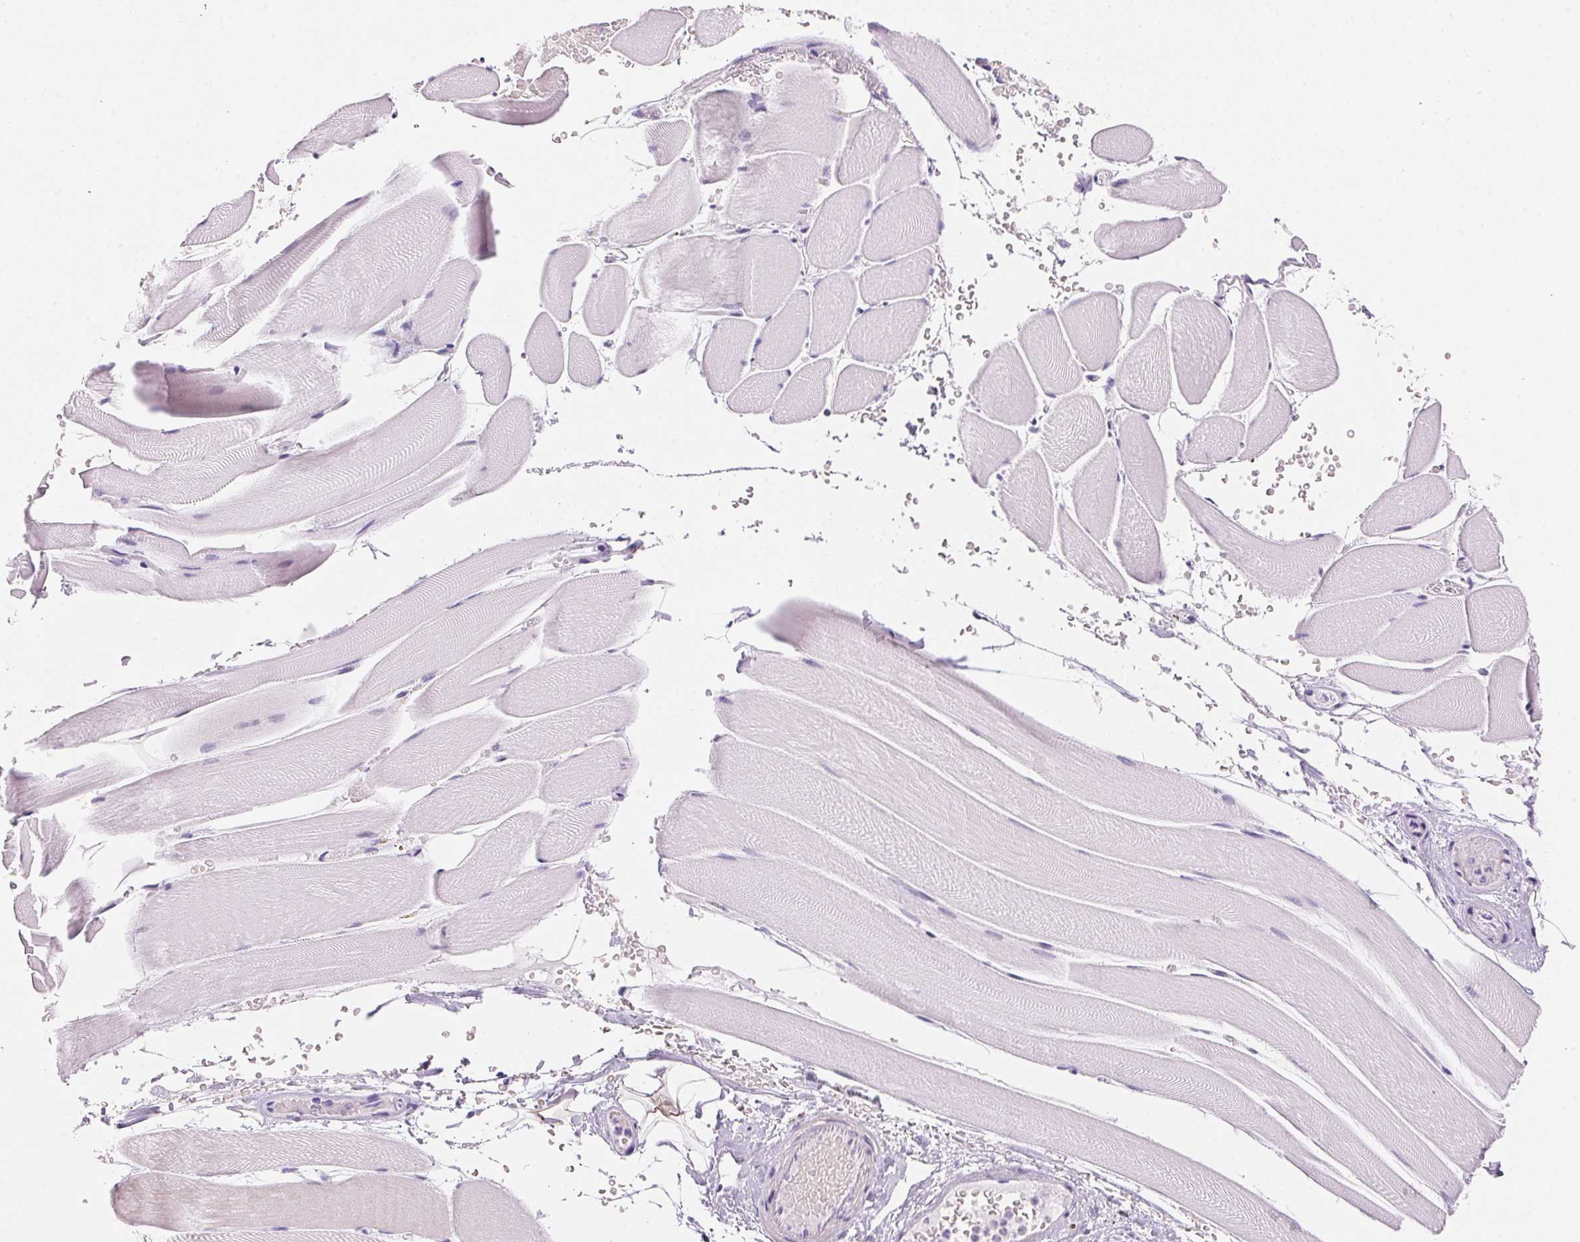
{"staining": {"intensity": "negative", "quantity": "none", "location": "none"}, "tissue": "skeletal muscle", "cell_type": "Myocytes", "image_type": "normal", "snomed": [{"axis": "morphology", "description": "Normal tissue, NOS"}, {"axis": "topography", "description": "Skeletal muscle"}], "caption": "Histopathology image shows no significant protein positivity in myocytes of benign skeletal muscle. The staining is performed using DAB brown chromogen with nuclei counter-stained in using hematoxylin.", "gene": "CYP11B1", "patient": {"sex": "female", "age": 37}}